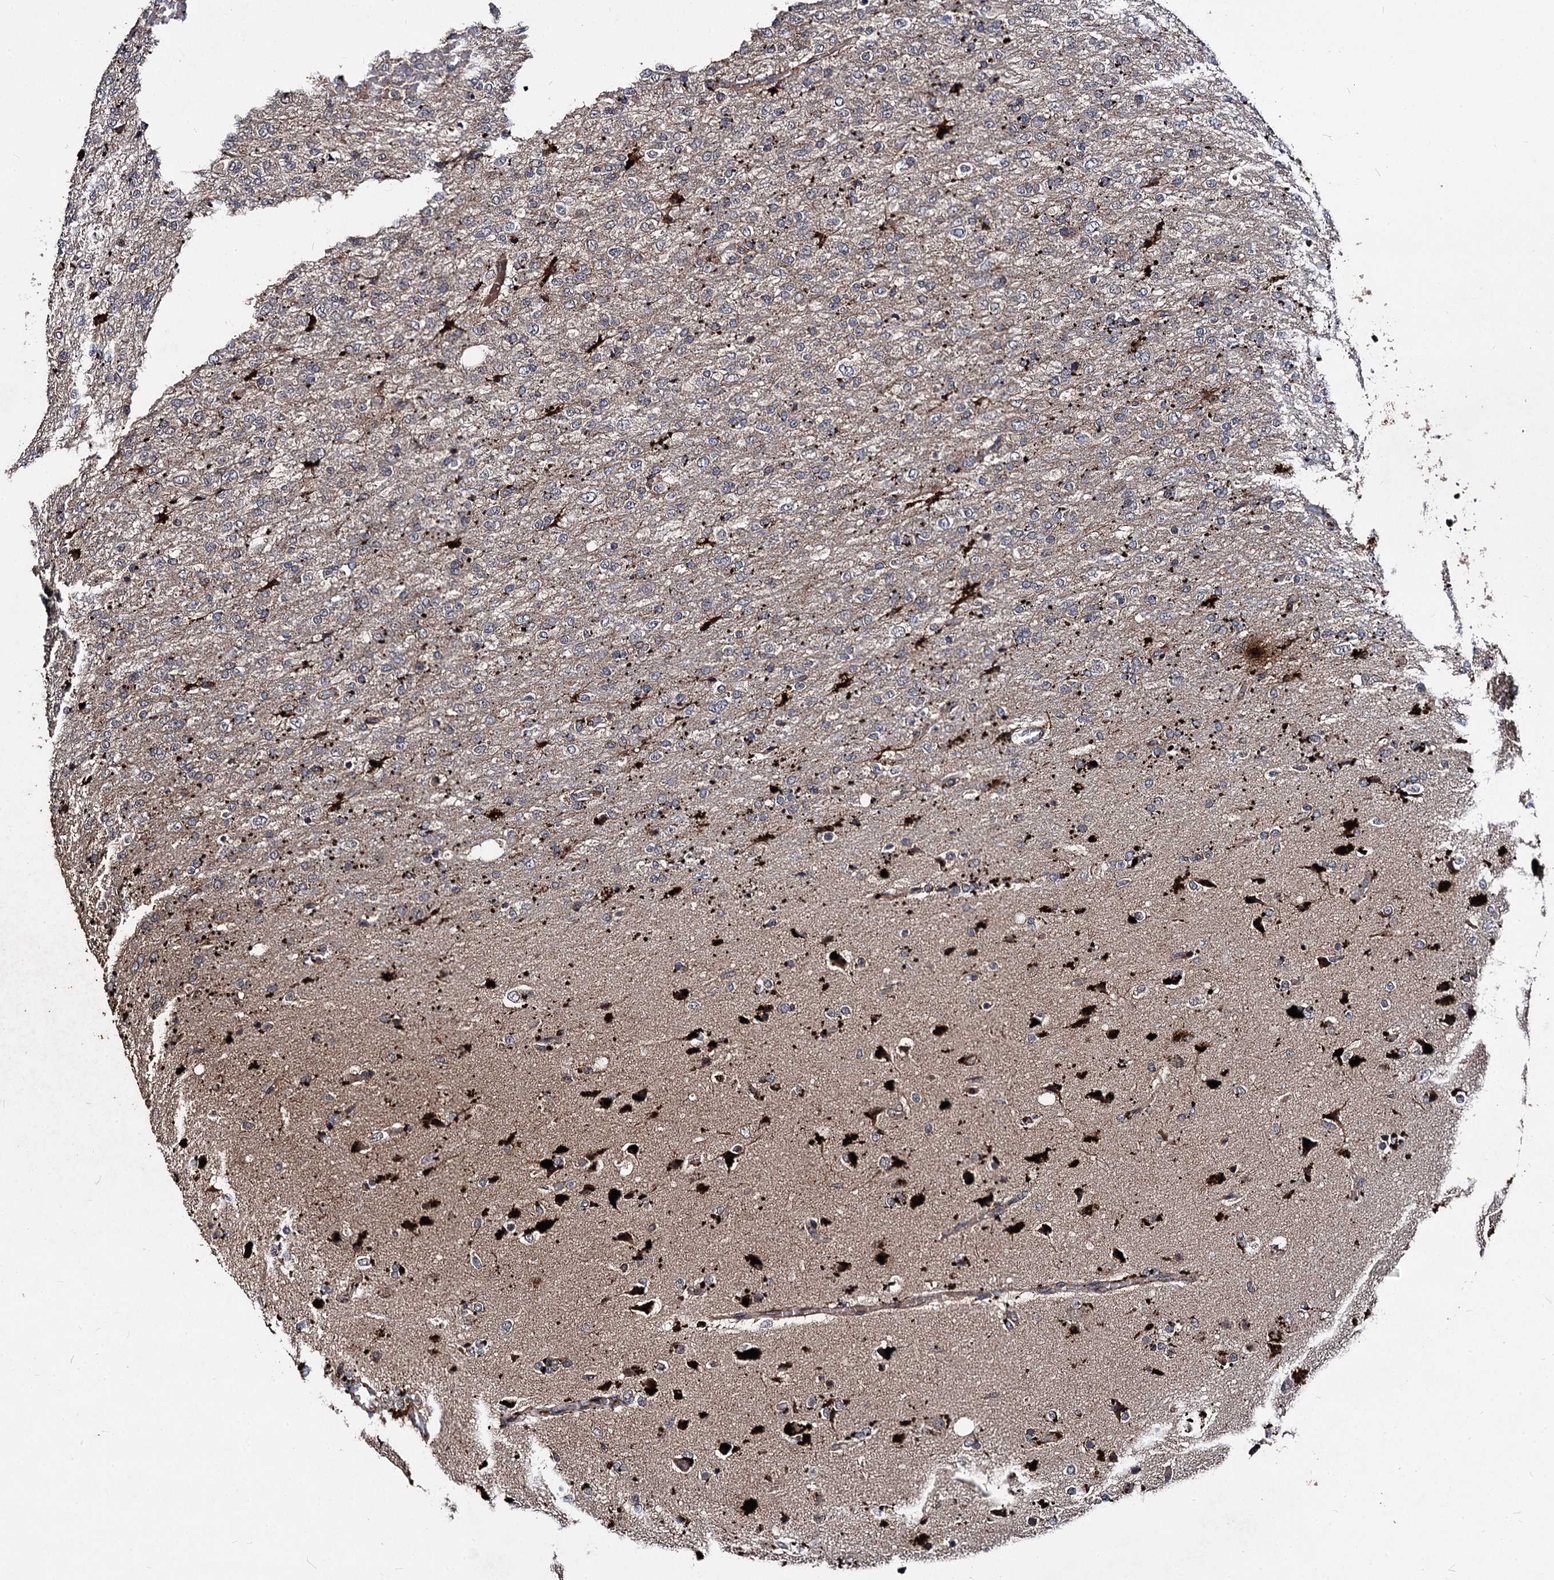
{"staining": {"intensity": "negative", "quantity": "none", "location": "none"}, "tissue": "glioma", "cell_type": "Tumor cells", "image_type": "cancer", "snomed": [{"axis": "morphology", "description": "Glioma, malignant, High grade"}, {"axis": "topography", "description": "Brain"}], "caption": "A high-resolution micrograph shows immunohistochemistry (IHC) staining of glioma, which shows no significant staining in tumor cells.", "gene": "BCL2L2", "patient": {"sex": "female", "age": 74}}